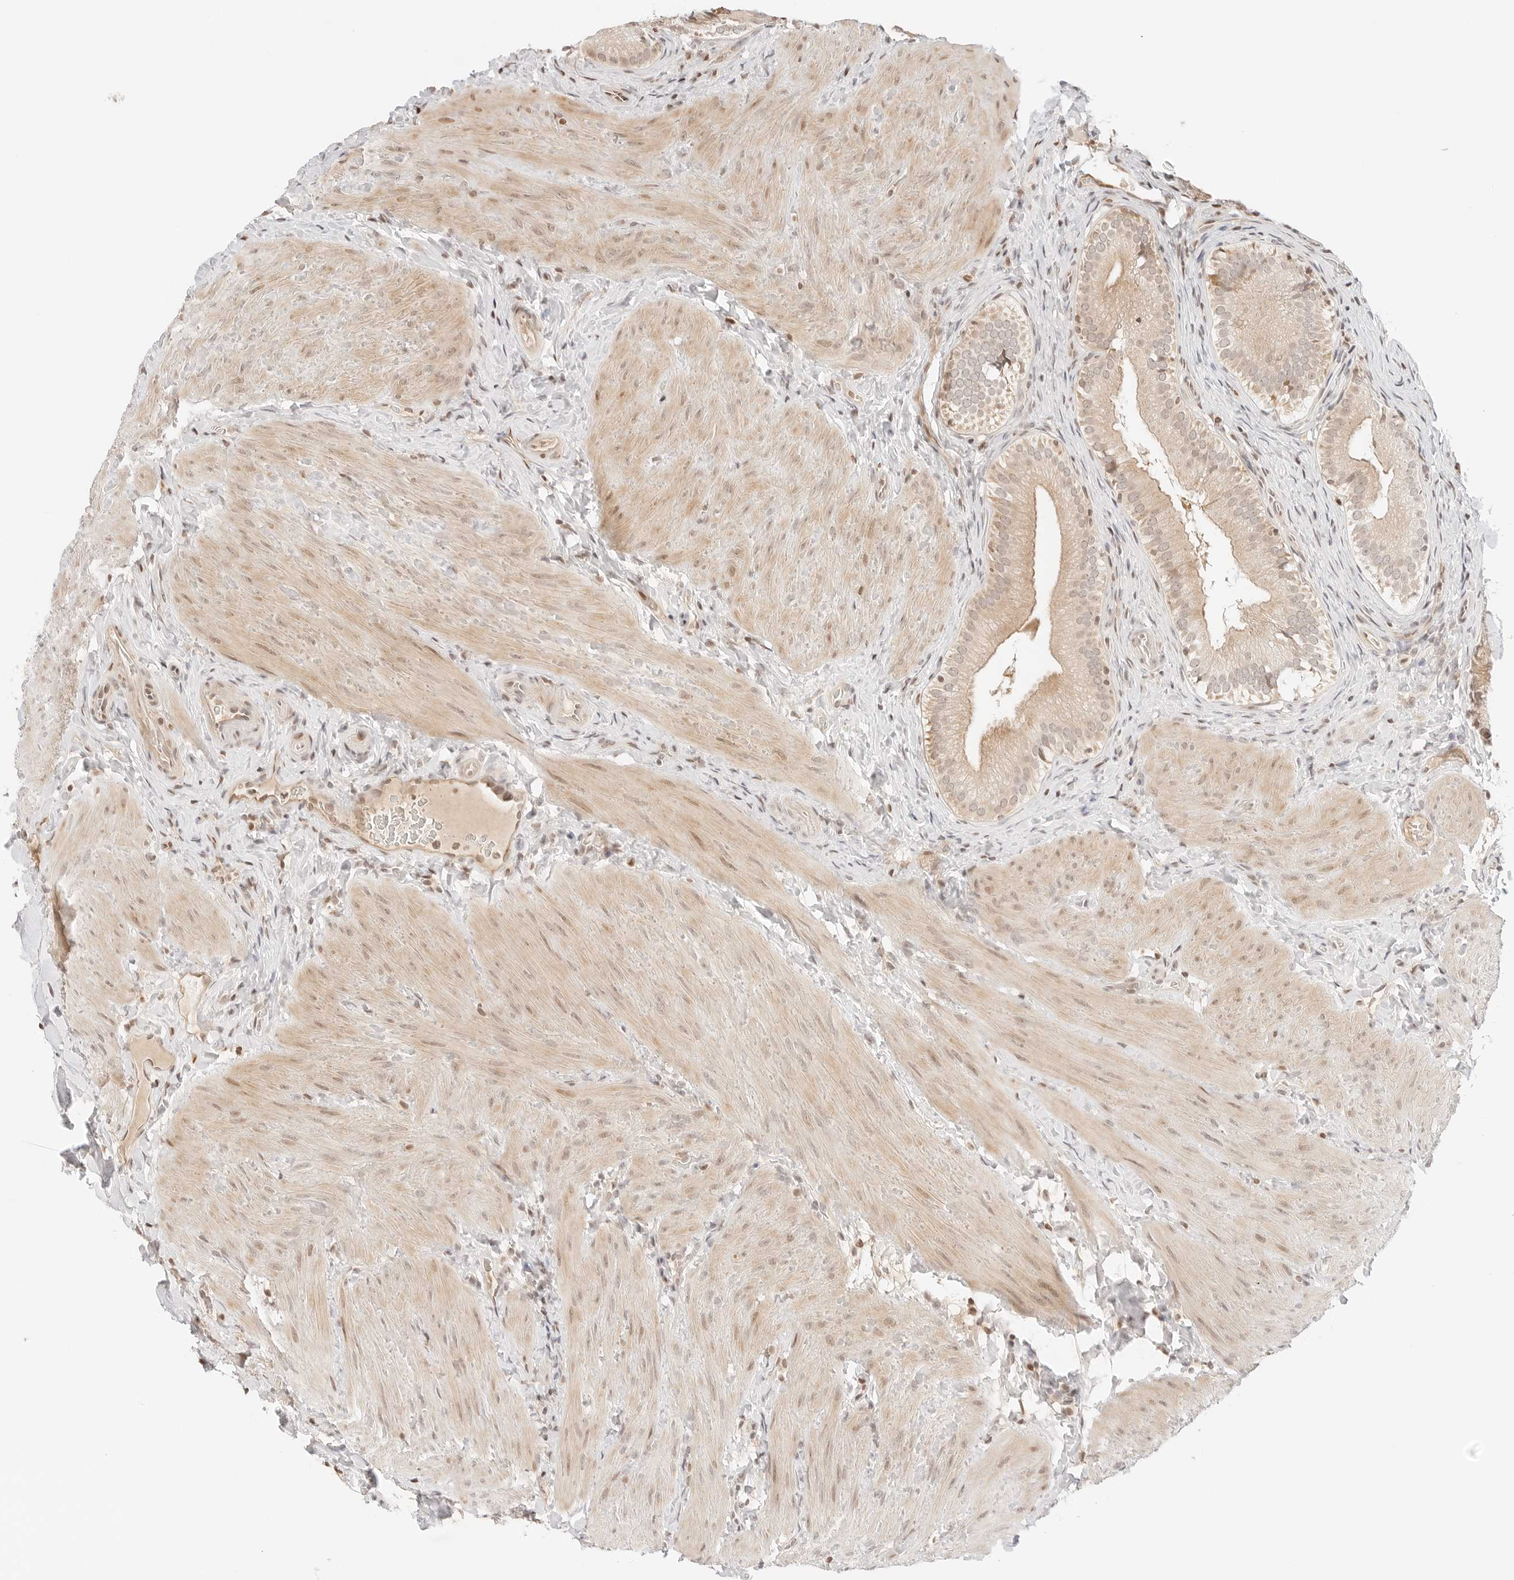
{"staining": {"intensity": "moderate", "quantity": ">75%", "location": "cytoplasmic/membranous,nuclear"}, "tissue": "gallbladder", "cell_type": "Glandular cells", "image_type": "normal", "snomed": [{"axis": "morphology", "description": "Normal tissue, NOS"}, {"axis": "topography", "description": "Gallbladder"}], "caption": "Gallbladder stained for a protein shows moderate cytoplasmic/membranous,nuclear positivity in glandular cells. The protein is stained brown, and the nuclei are stained in blue (DAB (3,3'-diaminobenzidine) IHC with brightfield microscopy, high magnification).", "gene": "RPS6KL1", "patient": {"sex": "female", "age": 30}}